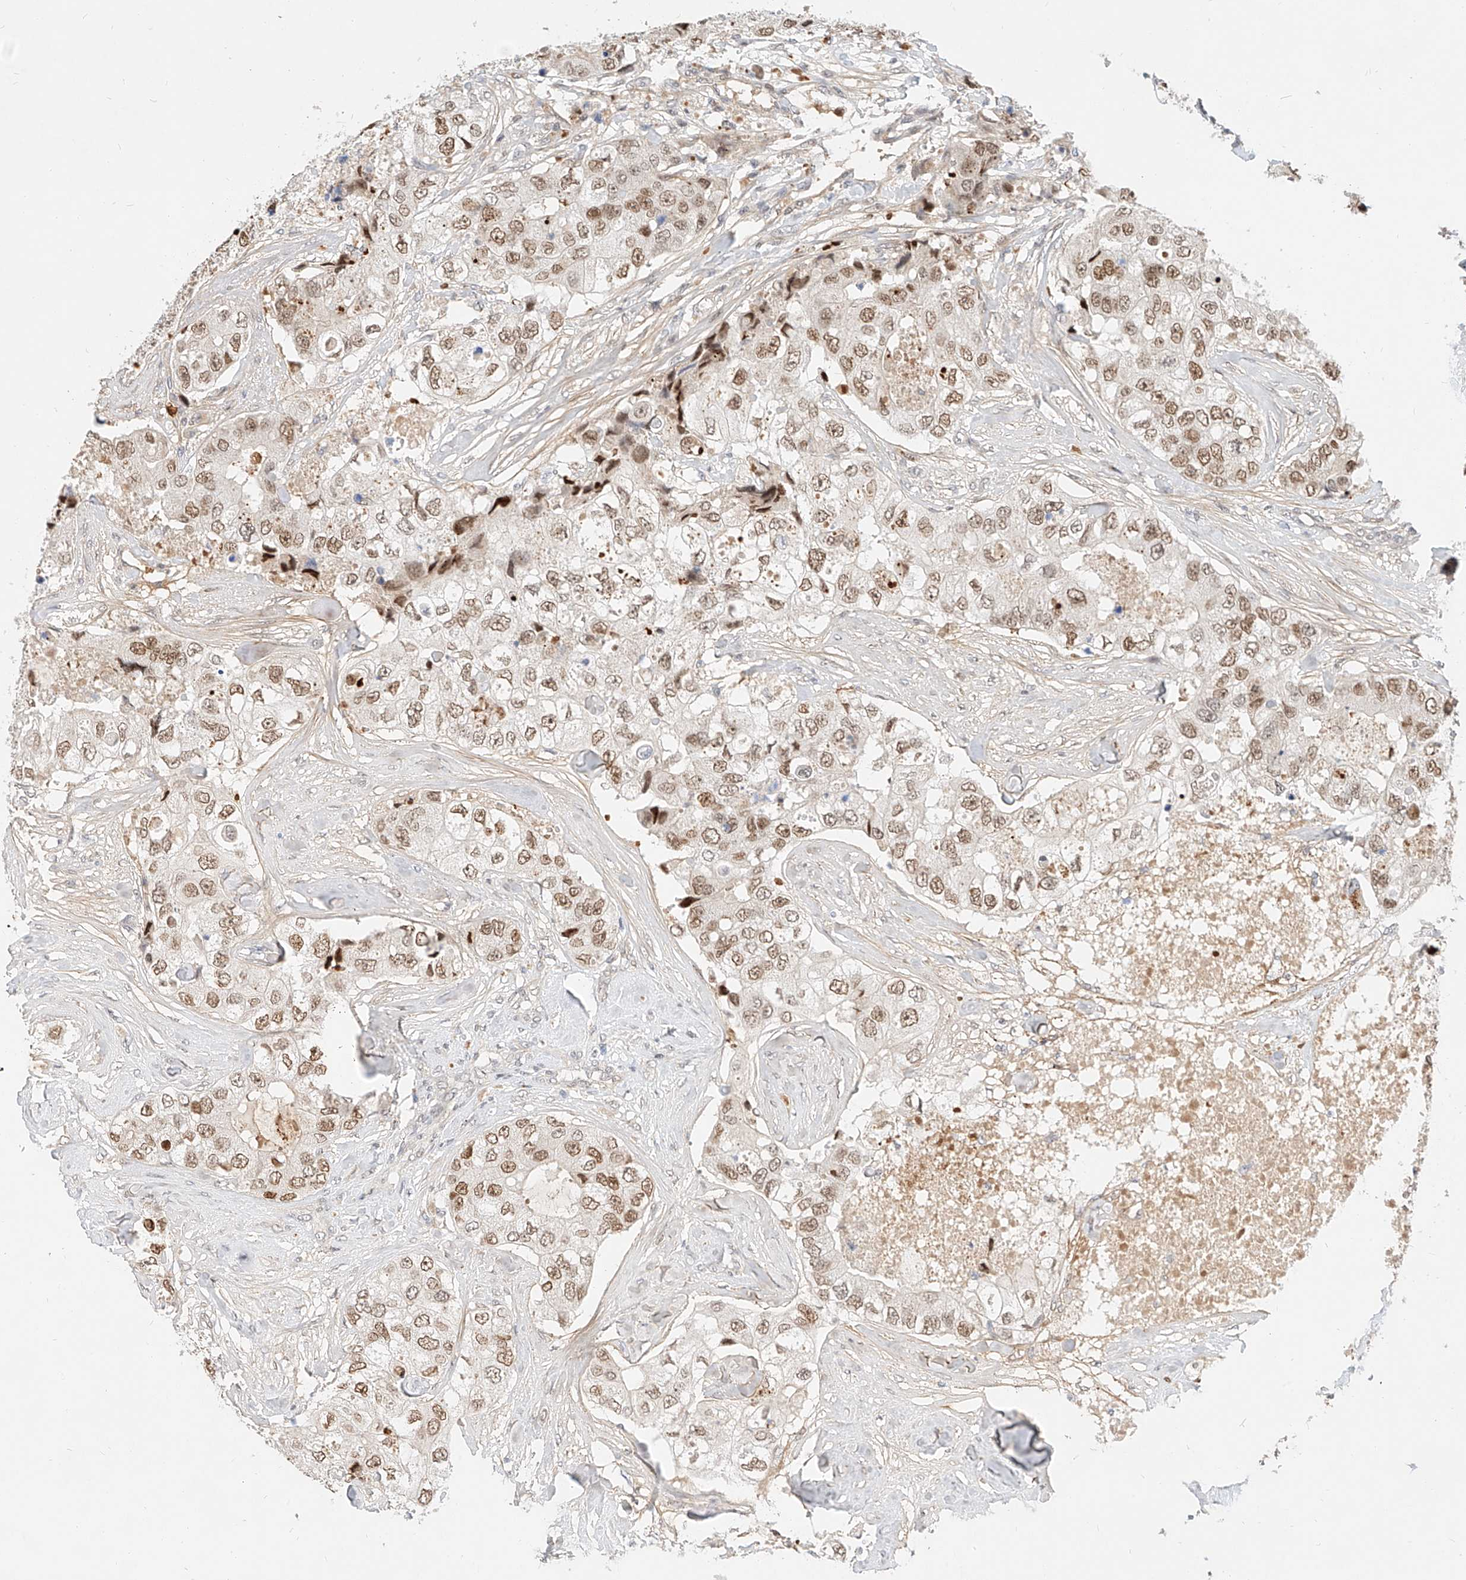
{"staining": {"intensity": "moderate", "quantity": ">75%", "location": "nuclear"}, "tissue": "breast cancer", "cell_type": "Tumor cells", "image_type": "cancer", "snomed": [{"axis": "morphology", "description": "Duct carcinoma"}, {"axis": "topography", "description": "Breast"}], "caption": "This image demonstrates breast cancer stained with immunohistochemistry (IHC) to label a protein in brown. The nuclear of tumor cells show moderate positivity for the protein. Nuclei are counter-stained blue.", "gene": "CBX8", "patient": {"sex": "female", "age": 62}}